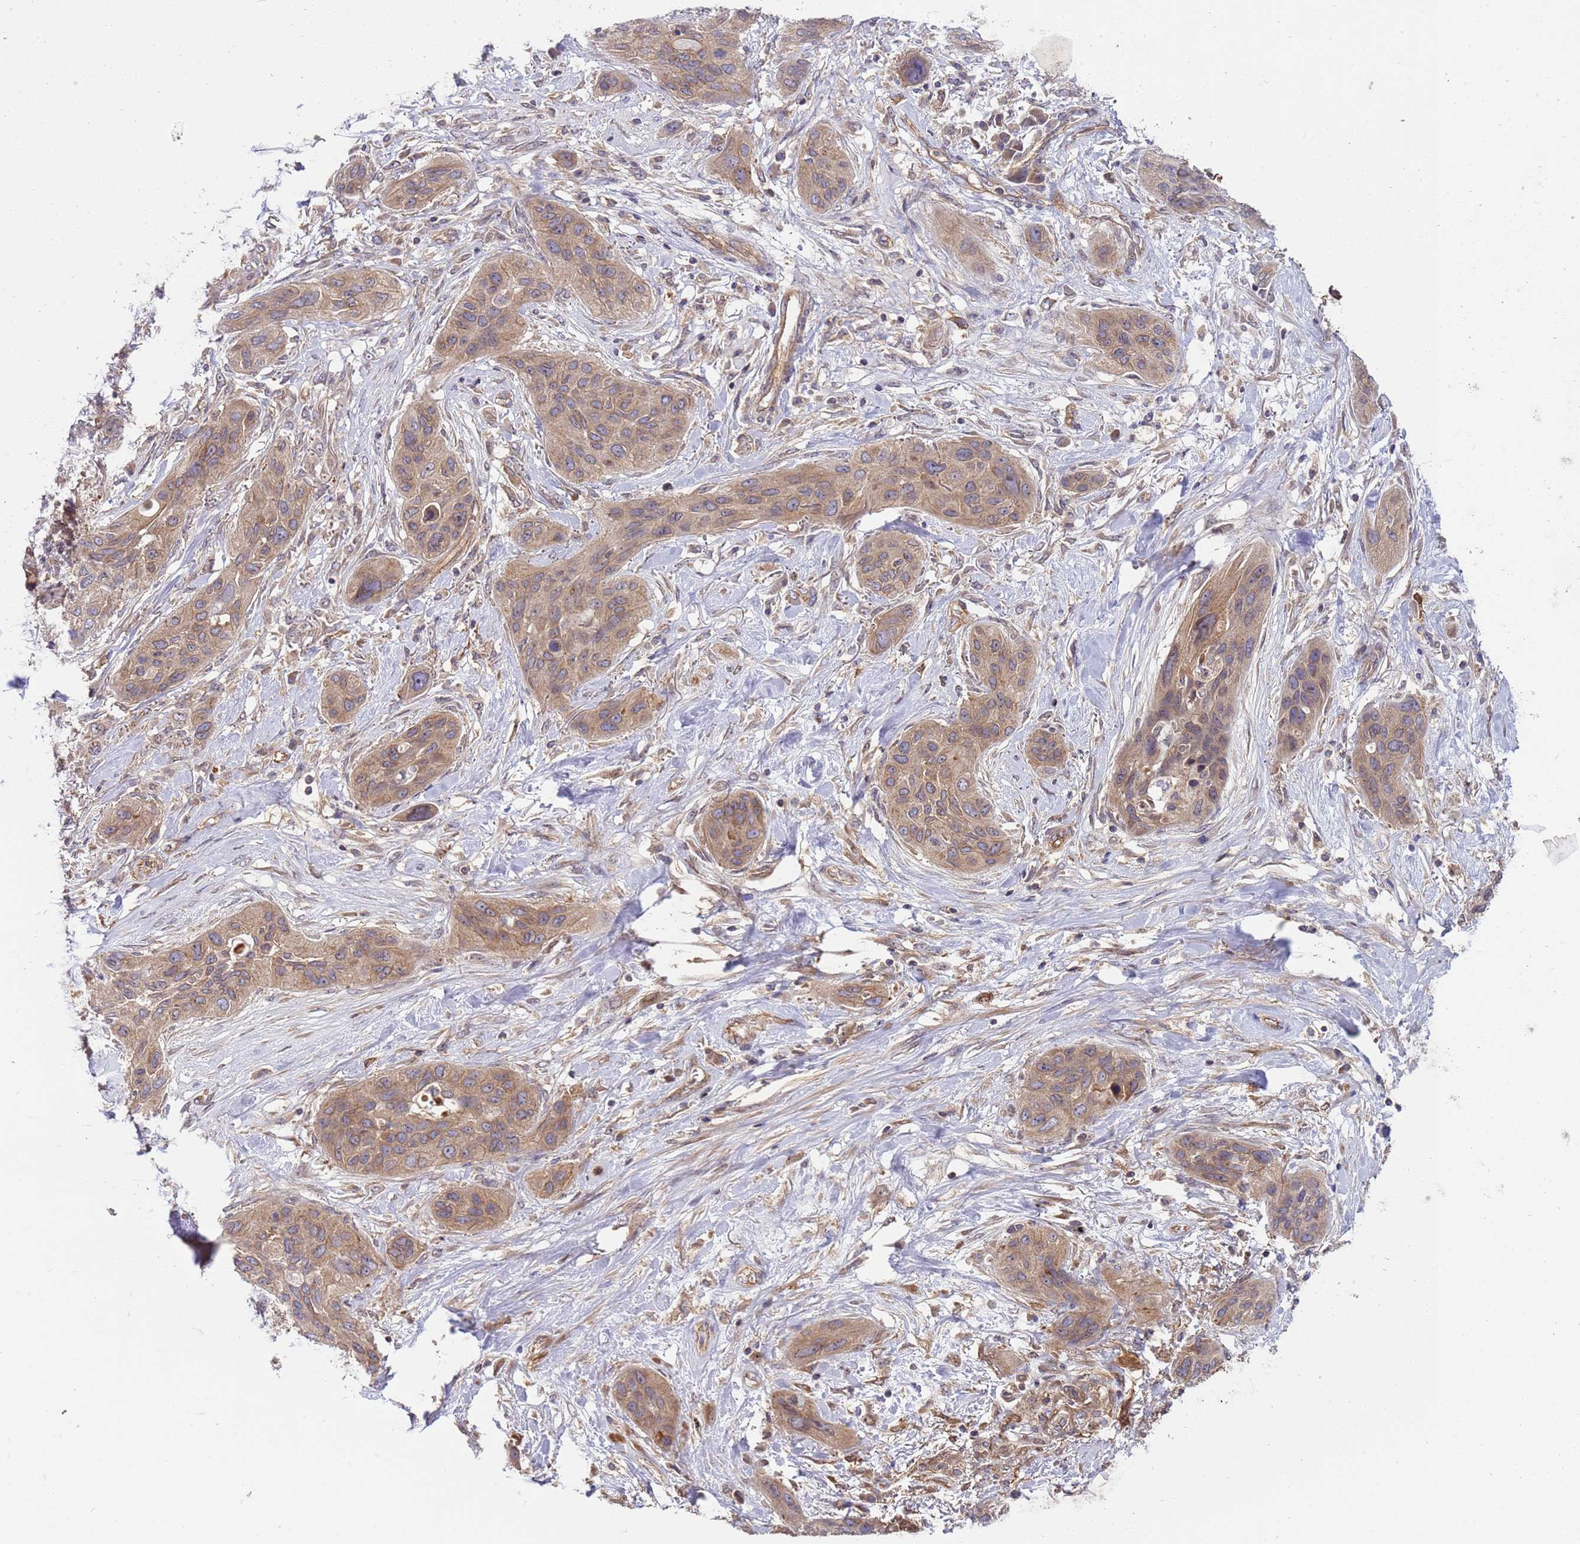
{"staining": {"intensity": "weak", "quantity": ">75%", "location": "cytoplasmic/membranous"}, "tissue": "lung cancer", "cell_type": "Tumor cells", "image_type": "cancer", "snomed": [{"axis": "morphology", "description": "Squamous cell carcinoma, NOS"}, {"axis": "topography", "description": "Lung"}], "caption": "Protein expression analysis of human squamous cell carcinoma (lung) reveals weak cytoplasmic/membranous positivity in about >75% of tumor cells.", "gene": "SMCO3", "patient": {"sex": "female", "age": 70}}